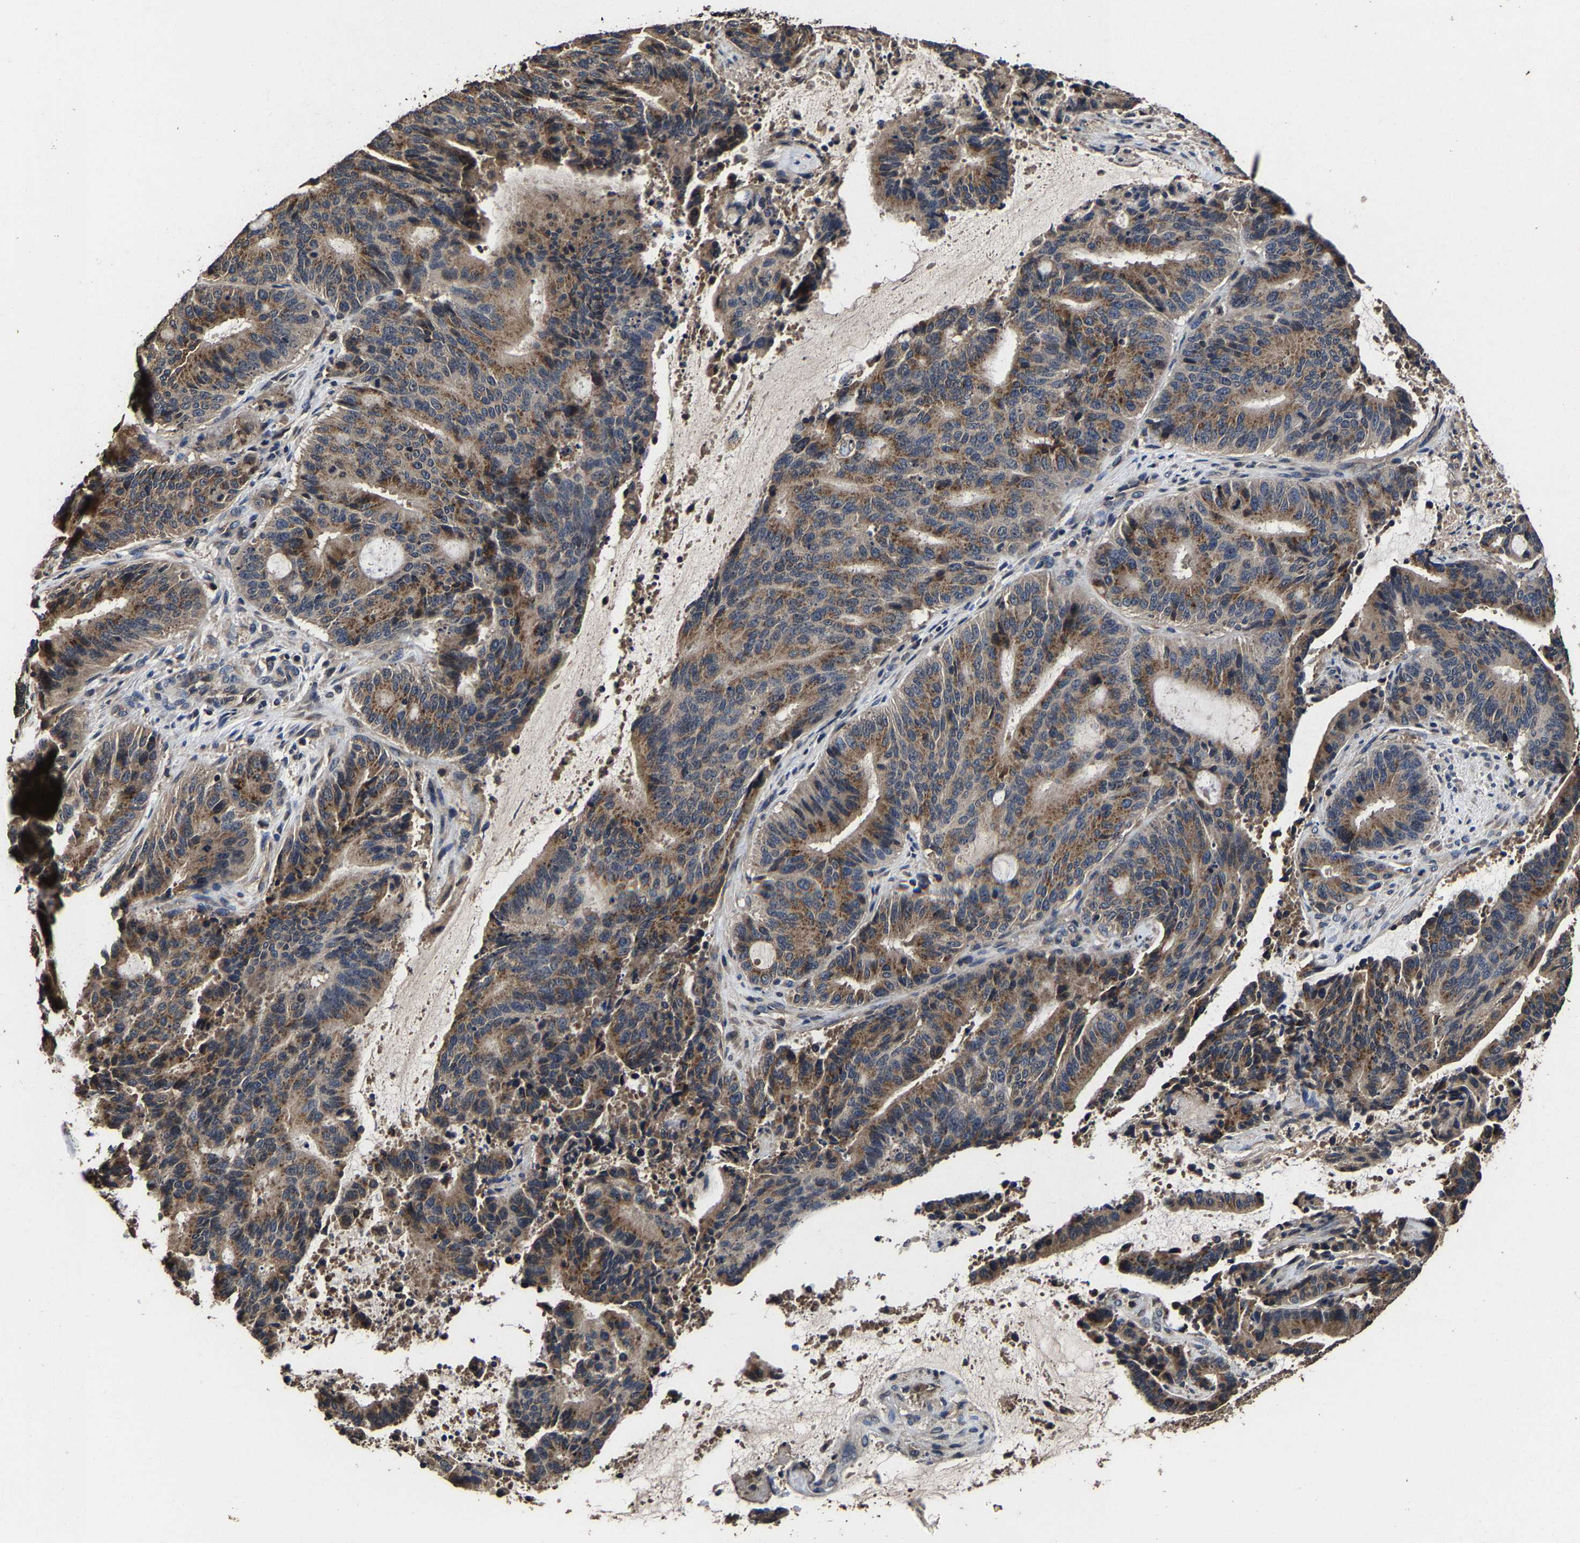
{"staining": {"intensity": "moderate", "quantity": ">75%", "location": "cytoplasmic/membranous"}, "tissue": "liver cancer", "cell_type": "Tumor cells", "image_type": "cancer", "snomed": [{"axis": "morphology", "description": "Normal tissue, NOS"}, {"axis": "morphology", "description": "Cholangiocarcinoma"}, {"axis": "topography", "description": "Liver"}, {"axis": "topography", "description": "Peripheral nerve tissue"}], "caption": "Cholangiocarcinoma (liver) was stained to show a protein in brown. There is medium levels of moderate cytoplasmic/membranous expression in about >75% of tumor cells. (IHC, brightfield microscopy, high magnification).", "gene": "EBAG9", "patient": {"sex": "female", "age": 73}}